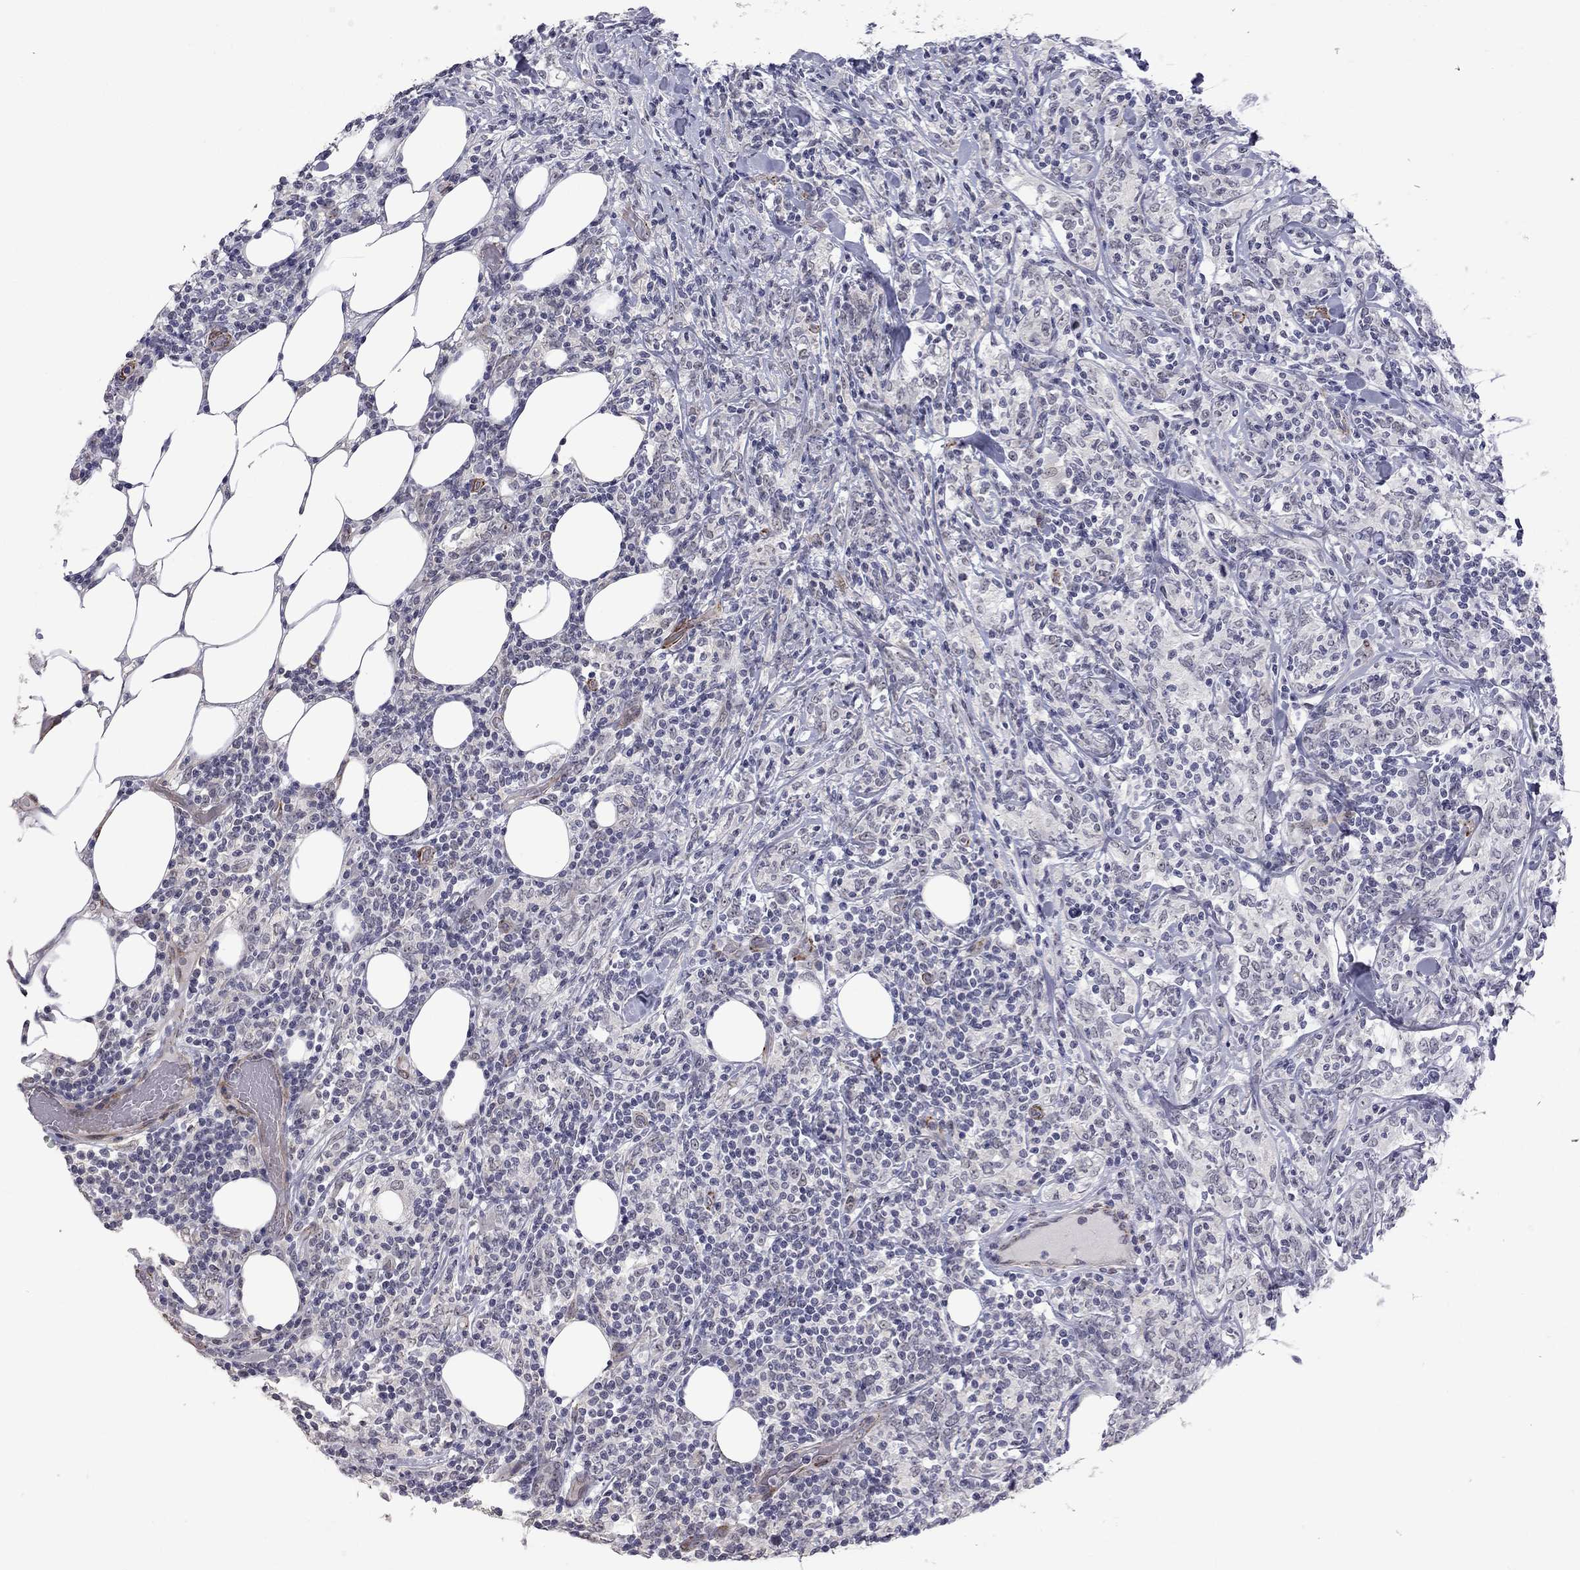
{"staining": {"intensity": "negative", "quantity": "none", "location": "none"}, "tissue": "lymphoma", "cell_type": "Tumor cells", "image_type": "cancer", "snomed": [{"axis": "morphology", "description": "Malignant lymphoma, non-Hodgkin's type, High grade"}, {"axis": "topography", "description": "Lymph node"}], "caption": "This is a photomicrograph of IHC staining of high-grade malignant lymphoma, non-Hodgkin's type, which shows no positivity in tumor cells.", "gene": "GSG1L", "patient": {"sex": "female", "age": 84}}